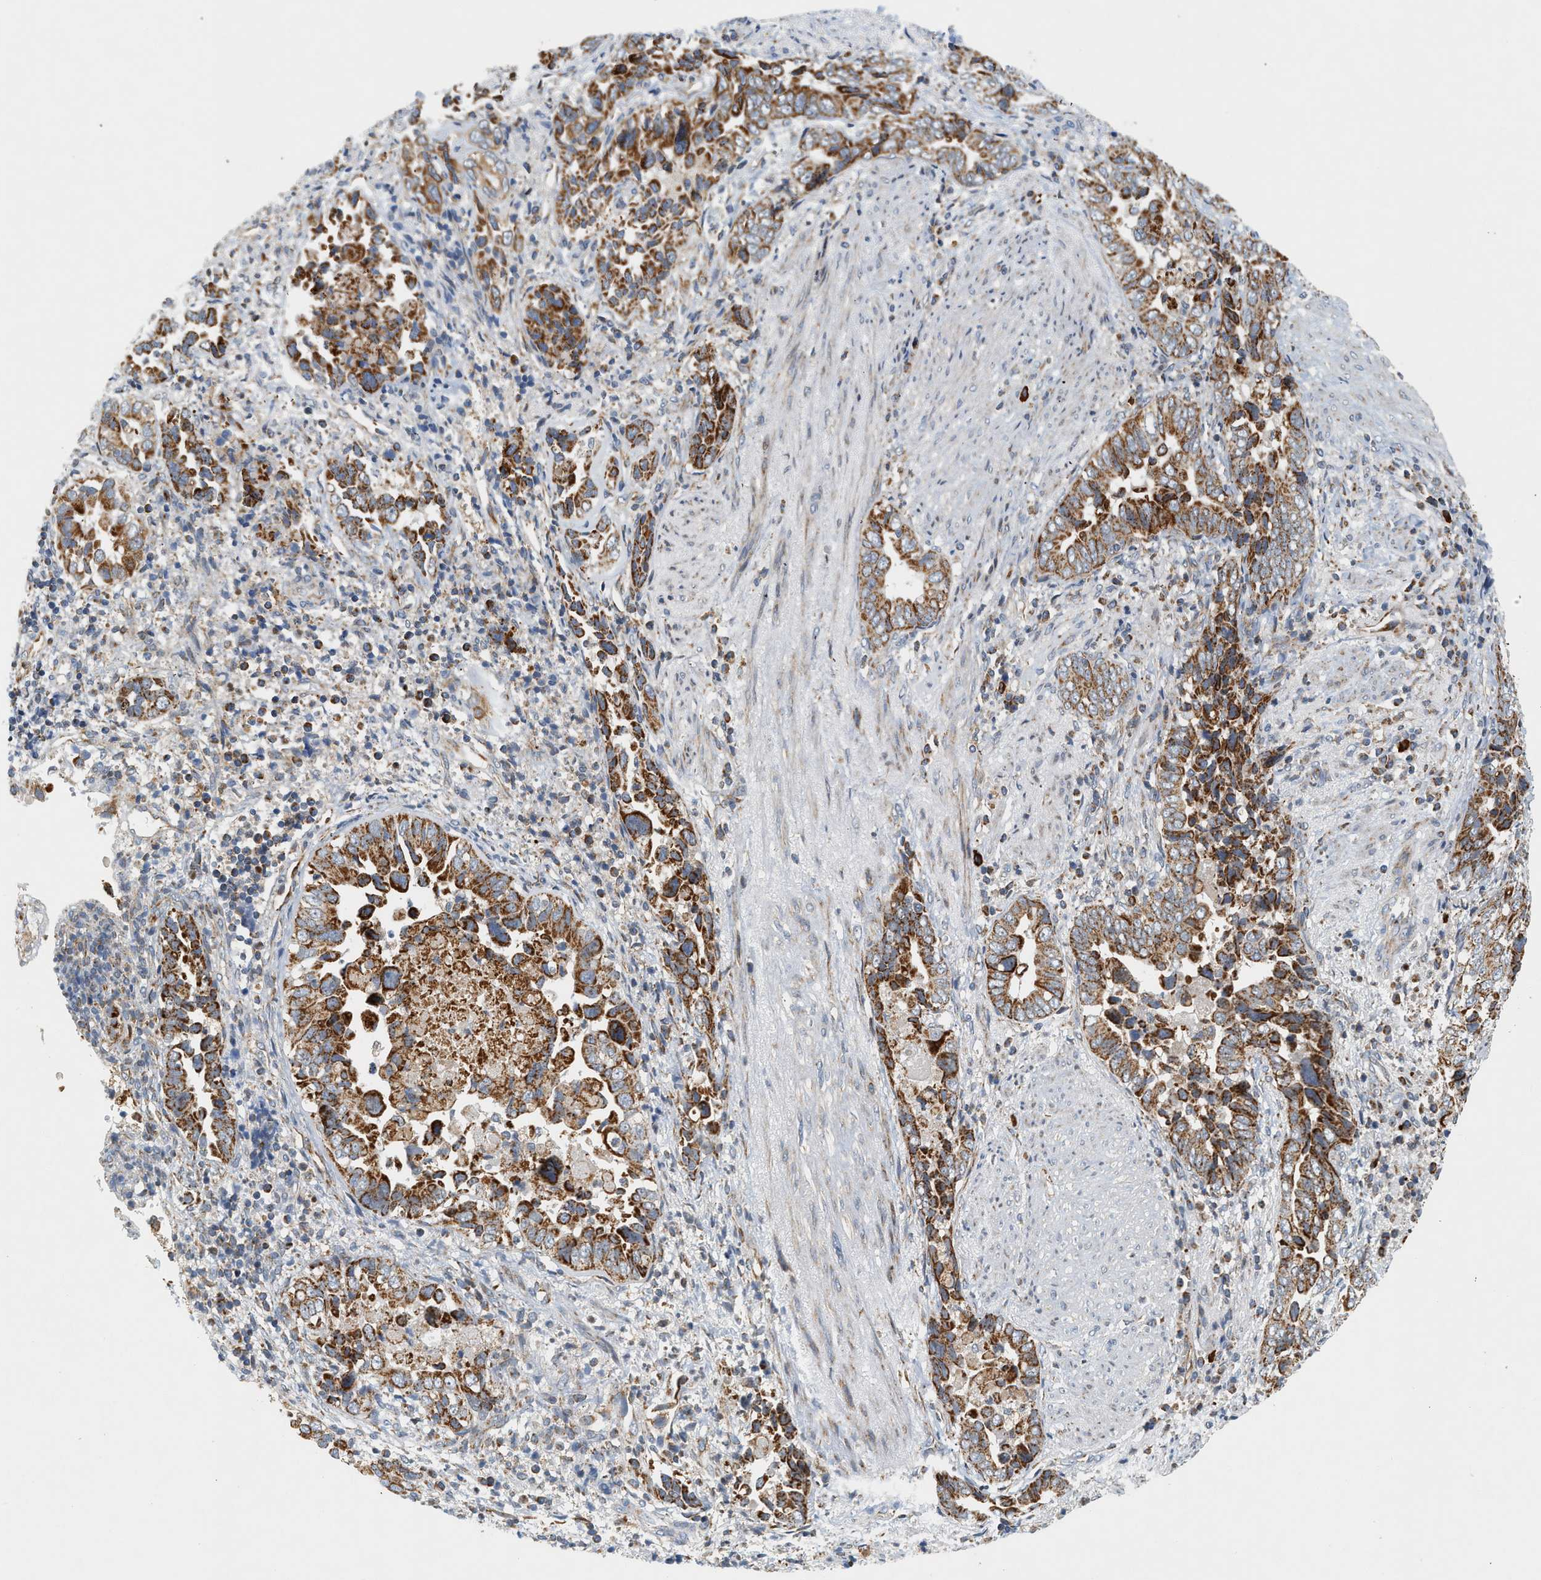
{"staining": {"intensity": "strong", "quantity": ">75%", "location": "cytoplasmic/membranous"}, "tissue": "liver cancer", "cell_type": "Tumor cells", "image_type": "cancer", "snomed": [{"axis": "morphology", "description": "Cholangiocarcinoma"}, {"axis": "topography", "description": "Liver"}], "caption": "Liver cancer stained with a brown dye demonstrates strong cytoplasmic/membranous positive staining in approximately >75% of tumor cells.", "gene": "MCU", "patient": {"sex": "female", "age": 79}}